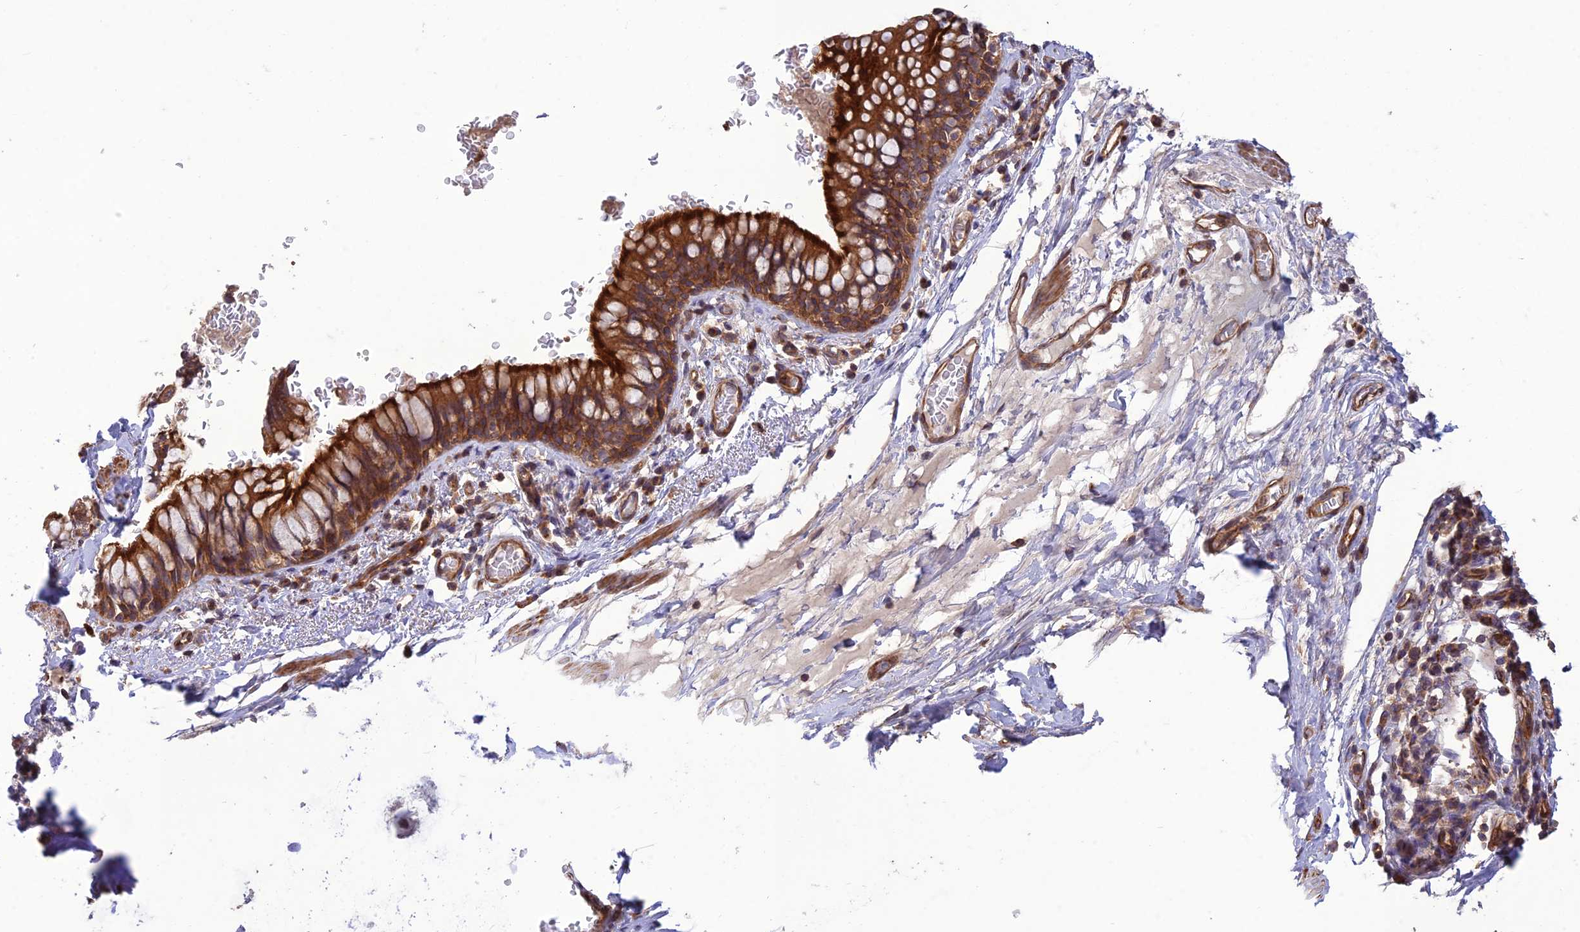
{"staining": {"intensity": "strong", "quantity": ">75%", "location": "cytoplasmic/membranous"}, "tissue": "bronchus", "cell_type": "Respiratory epithelial cells", "image_type": "normal", "snomed": [{"axis": "morphology", "description": "Normal tissue, NOS"}, {"axis": "topography", "description": "Cartilage tissue"}, {"axis": "topography", "description": "Bronchus"}], "caption": "A micrograph of human bronchus stained for a protein demonstrates strong cytoplasmic/membranous brown staining in respiratory epithelial cells.", "gene": "TMEM131L", "patient": {"sex": "female", "age": 36}}